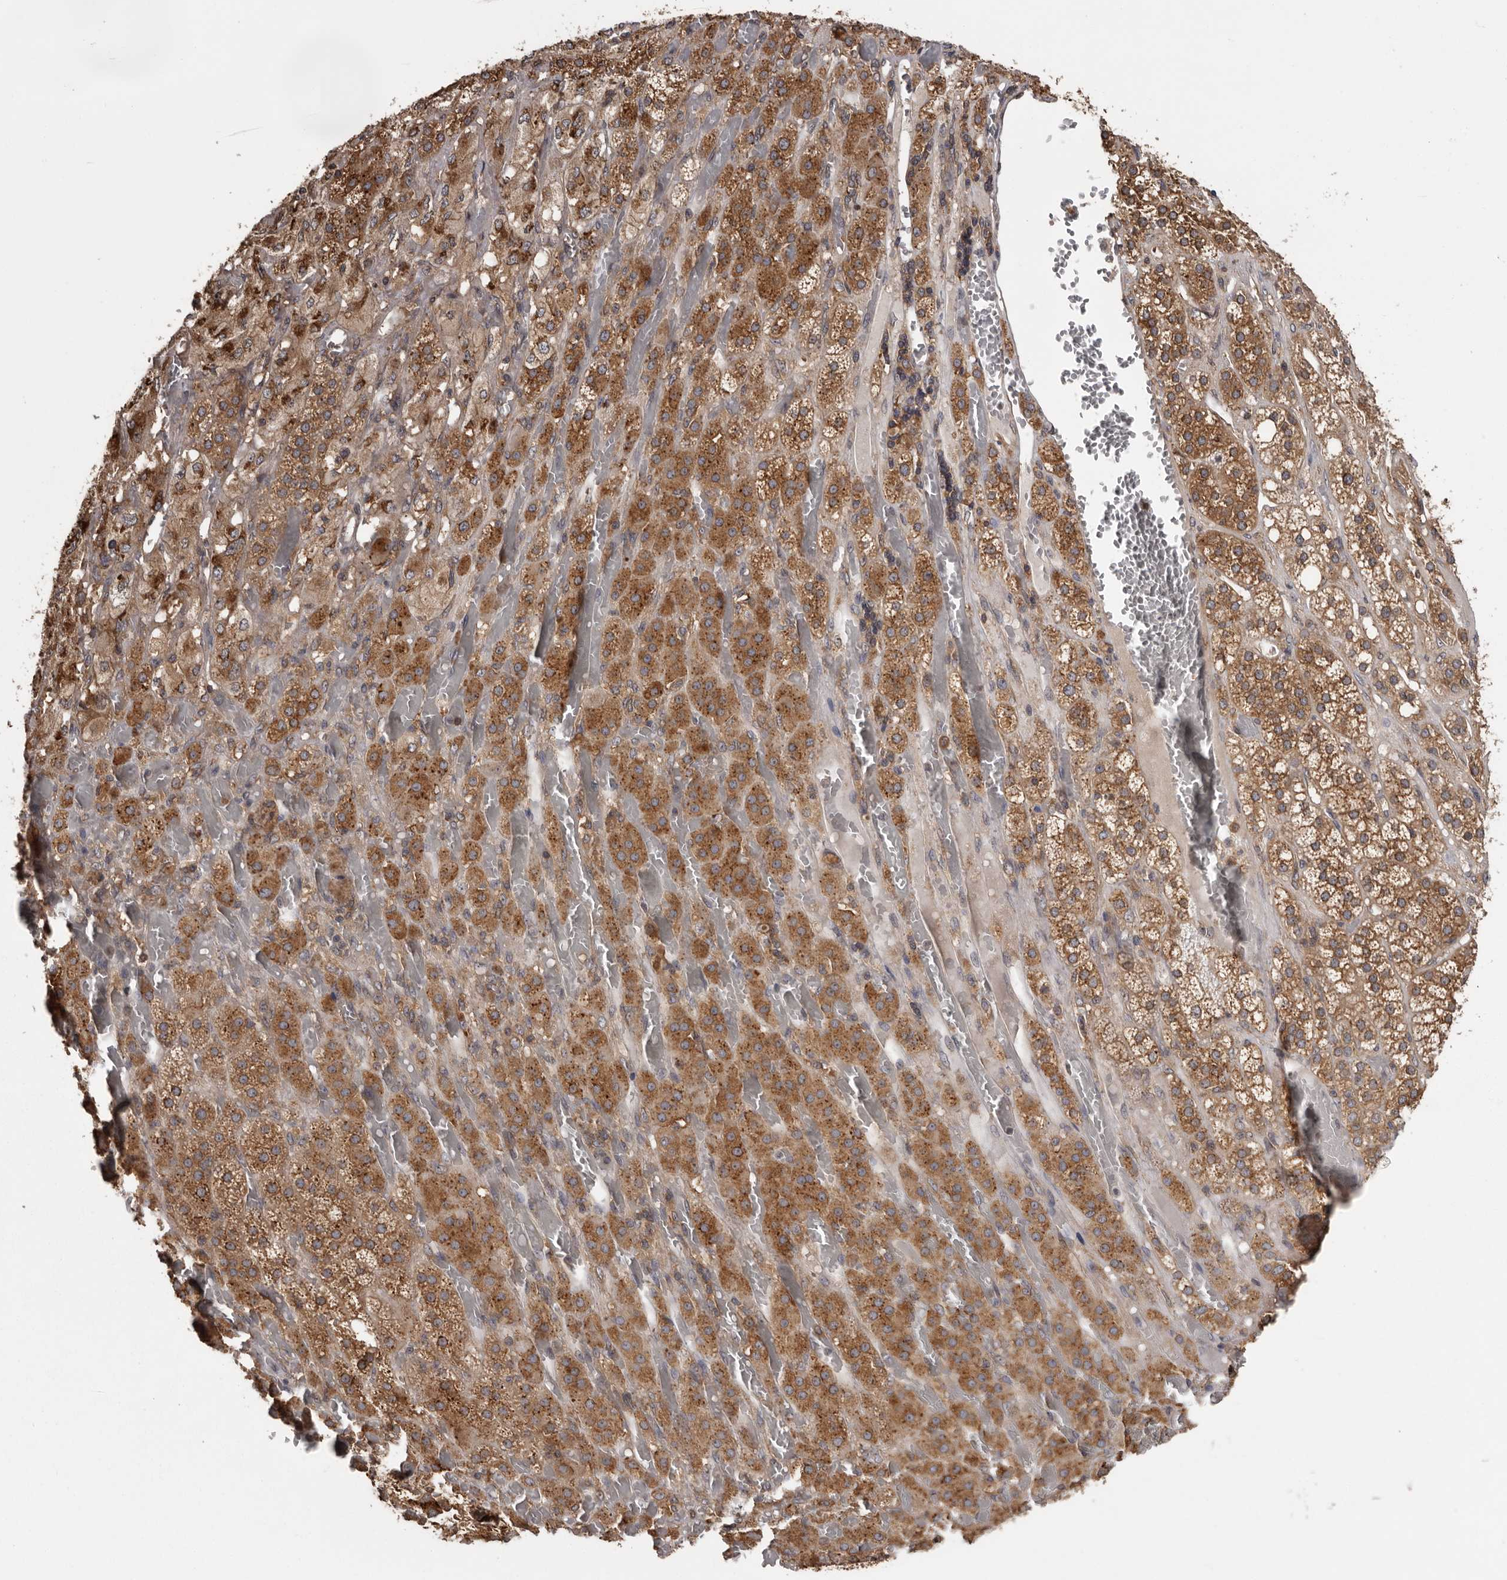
{"staining": {"intensity": "strong", "quantity": ">75%", "location": "cytoplasmic/membranous"}, "tissue": "adrenal gland", "cell_type": "Glandular cells", "image_type": "normal", "snomed": [{"axis": "morphology", "description": "Normal tissue, NOS"}, {"axis": "topography", "description": "Adrenal gland"}], "caption": "This histopathology image demonstrates IHC staining of unremarkable human adrenal gland, with high strong cytoplasmic/membranous staining in approximately >75% of glandular cells.", "gene": "DARS1", "patient": {"sex": "female", "age": 59}}